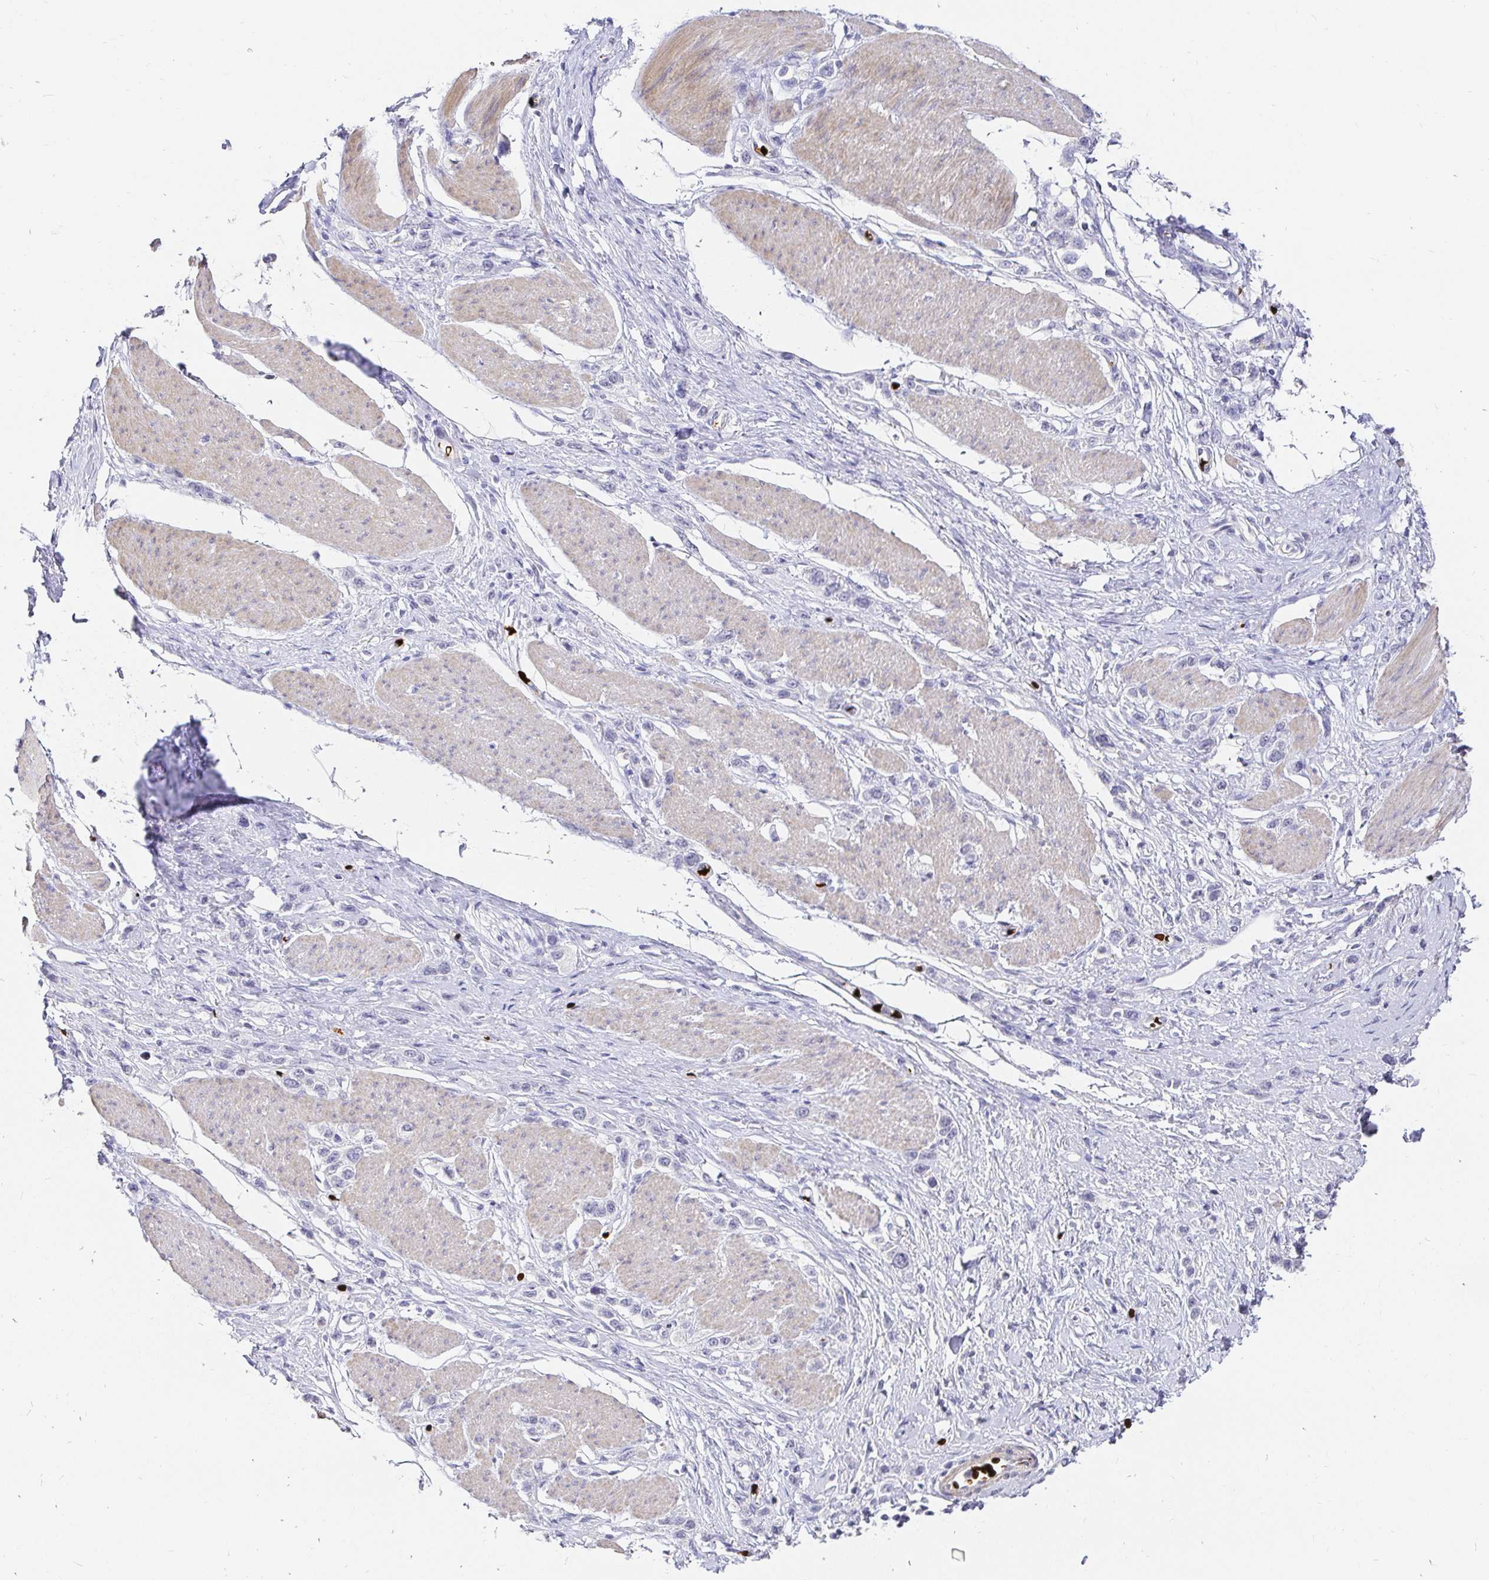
{"staining": {"intensity": "negative", "quantity": "none", "location": "none"}, "tissue": "stomach cancer", "cell_type": "Tumor cells", "image_type": "cancer", "snomed": [{"axis": "morphology", "description": "Adenocarcinoma, NOS"}, {"axis": "topography", "description": "Stomach"}], "caption": "Immunohistochemical staining of human stomach cancer (adenocarcinoma) shows no significant expression in tumor cells.", "gene": "FGF21", "patient": {"sex": "female", "age": 65}}